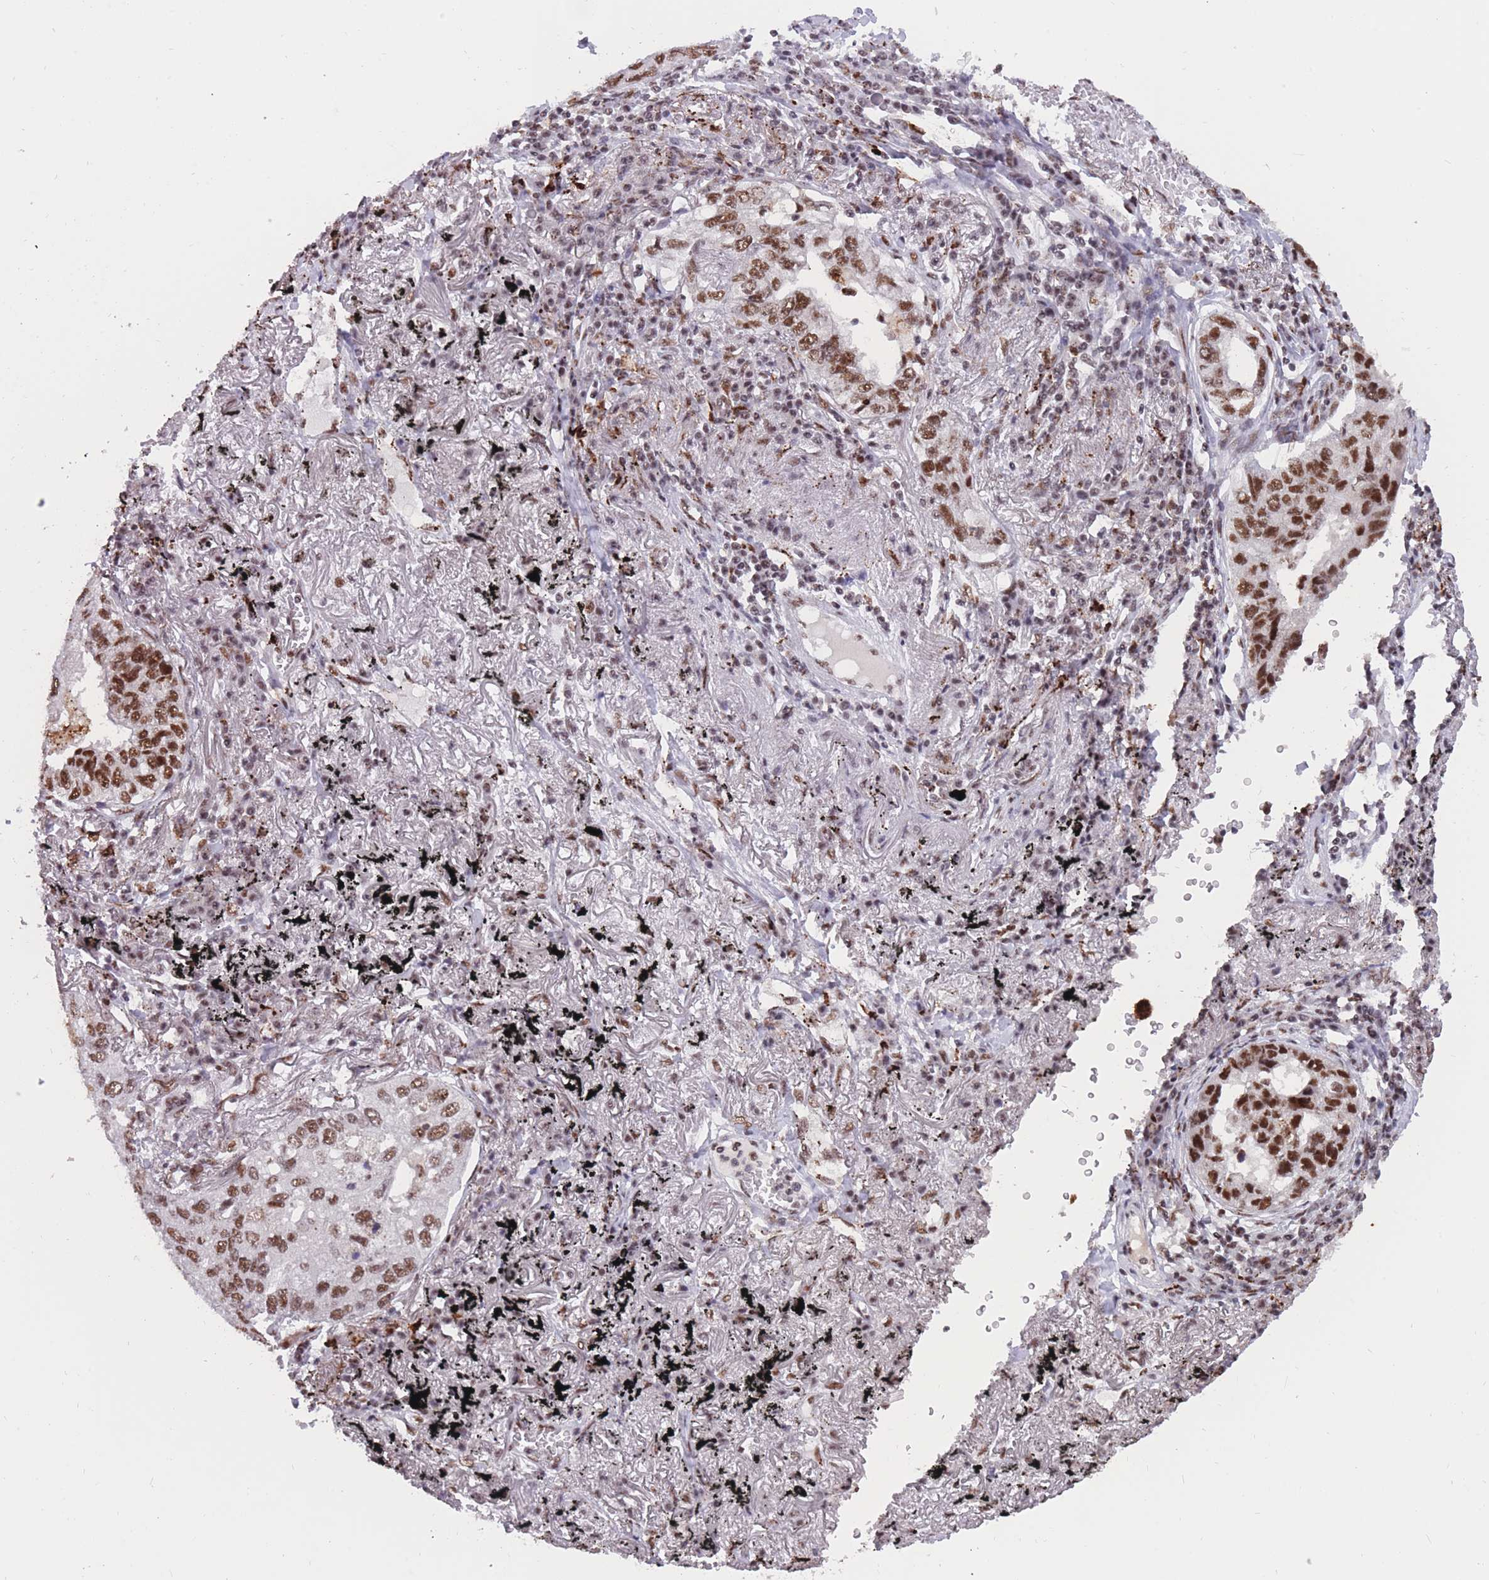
{"staining": {"intensity": "moderate", "quantity": ">75%", "location": "nuclear"}, "tissue": "lung cancer", "cell_type": "Tumor cells", "image_type": "cancer", "snomed": [{"axis": "morphology", "description": "Adenocarcinoma, NOS"}, {"axis": "topography", "description": "Lung"}], "caption": "Protein positivity by IHC exhibits moderate nuclear expression in about >75% of tumor cells in lung cancer.", "gene": "PRPF19", "patient": {"sex": "male", "age": 65}}